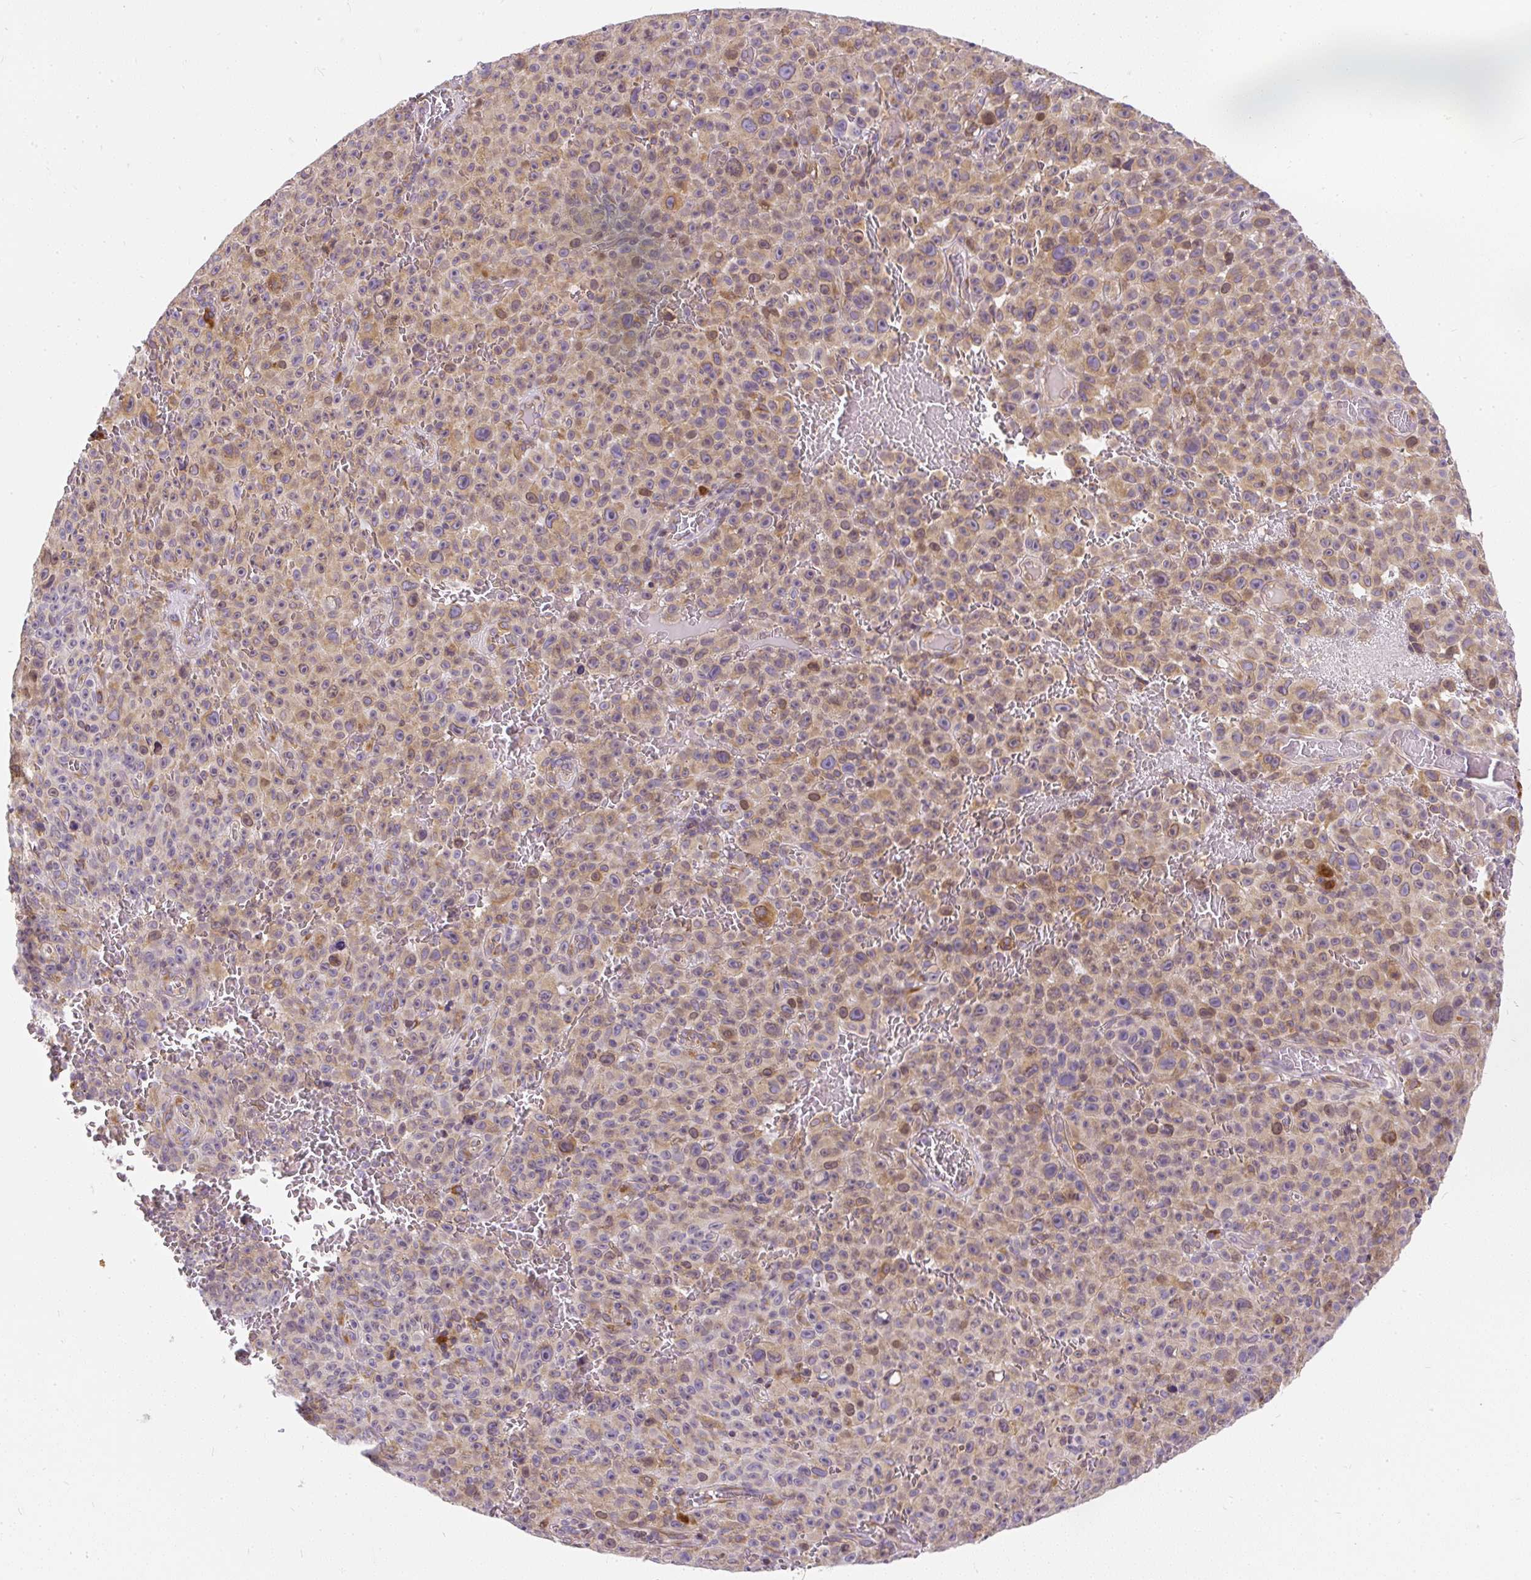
{"staining": {"intensity": "weak", "quantity": "25%-75%", "location": "cytoplasmic/membranous"}, "tissue": "melanoma", "cell_type": "Tumor cells", "image_type": "cancer", "snomed": [{"axis": "morphology", "description": "Malignant melanoma, NOS"}, {"axis": "topography", "description": "Skin"}], "caption": "IHC histopathology image of neoplastic tissue: melanoma stained using immunohistochemistry displays low levels of weak protein expression localized specifically in the cytoplasmic/membranous of tumor cells, appearing as a cytoplasmic/membranous brown color.", "gene": "CYP20A1", "patient": {"sex": "female", "age": 82}}